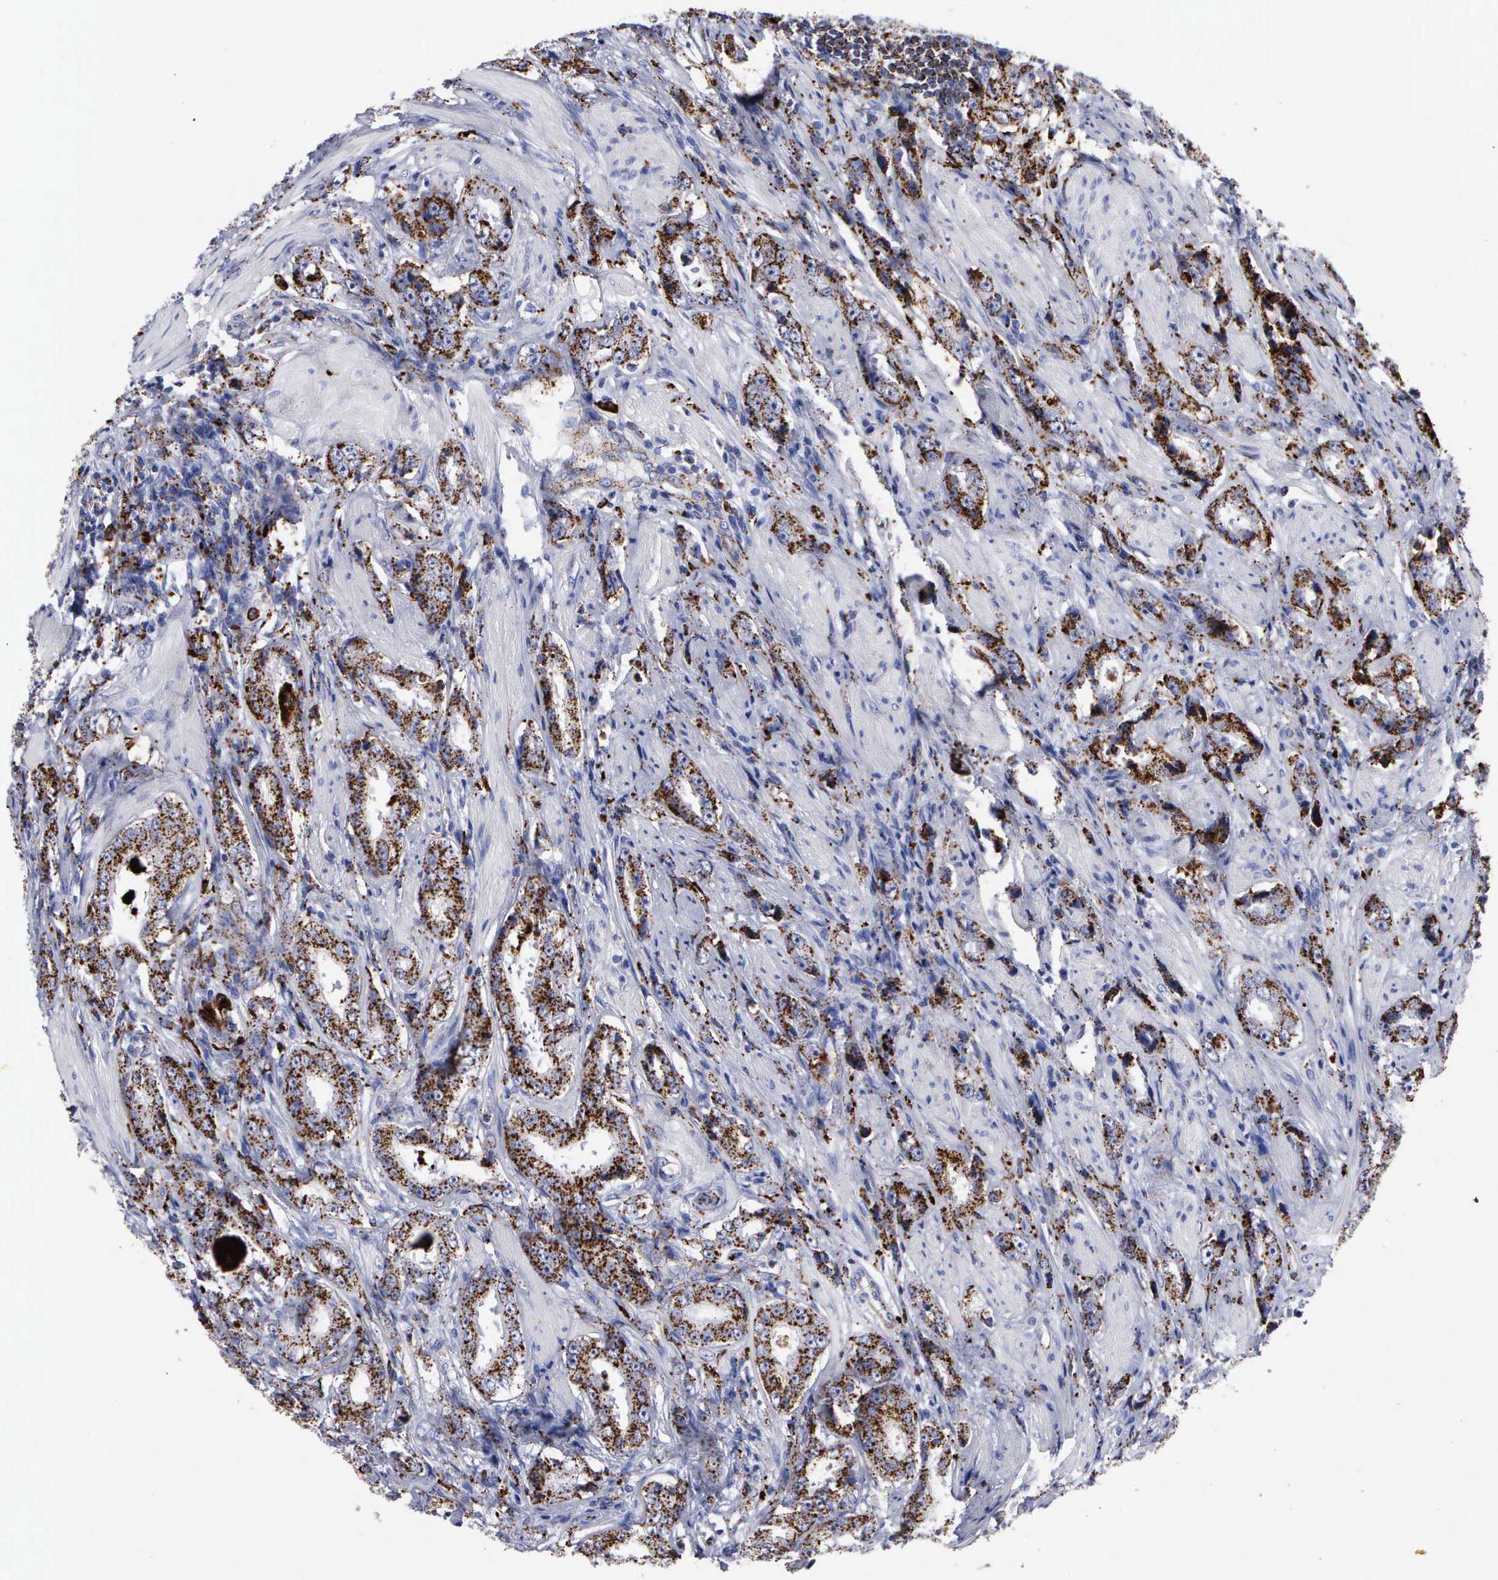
{"staining": {"intensity": "strong", "quantity": ">75%", "location": "cytoplasmic/membranous"}, "tissue": "prostate cancer", "cell_type": "Tumor cells", "image_type": "cancer", "snomed": [{"axis": "morphology", "description": "Adenocarcinoma, Medium grade"}, {"axis": "topography", "description": "Prostate"}], "caption": "Tumor cells demonstrate high levels of strong cytoplasmic/membranous expression in approximately >75% of cells in human medium-grade adenocarcinoma (prostate).", "gene": "CTSH", "patient": {"sex": "male", "age": 53}}